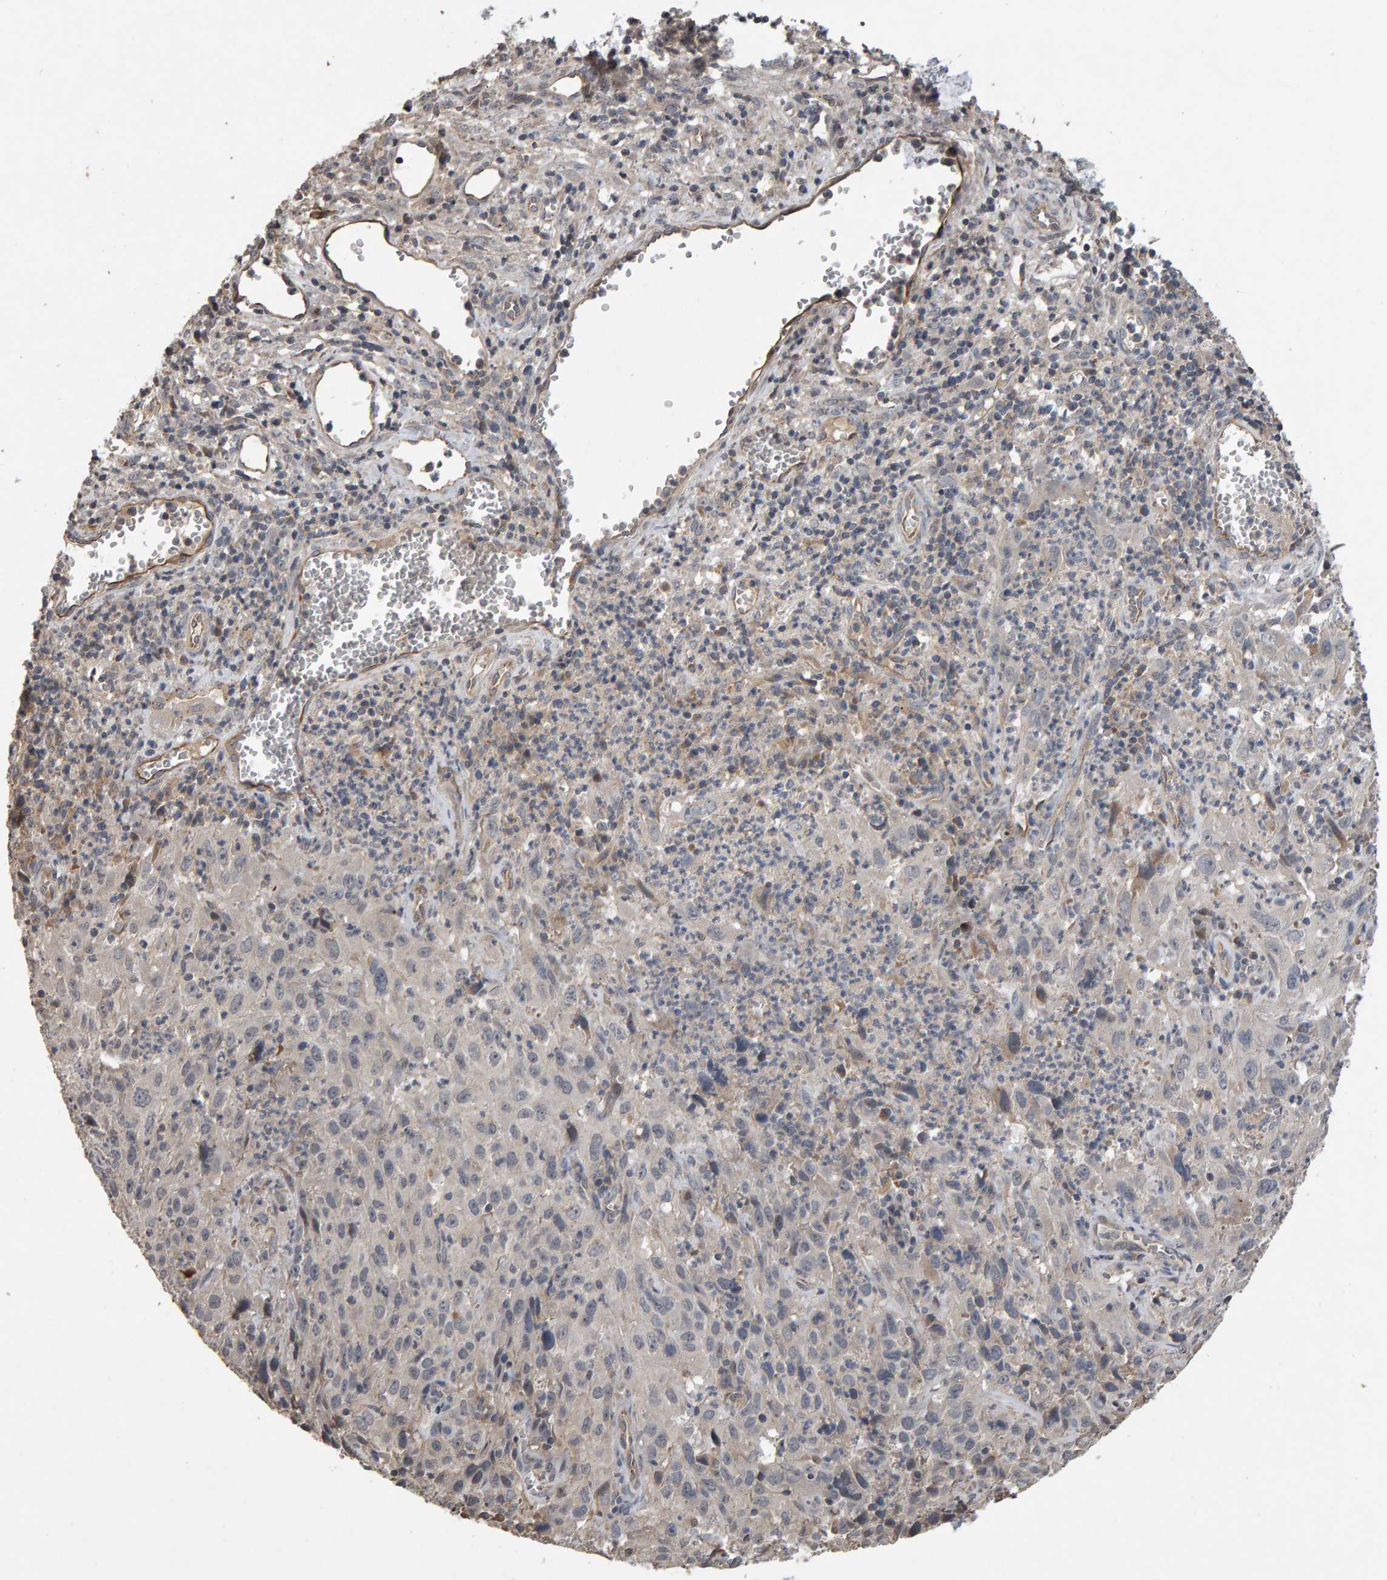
{"staining": {"intensity": "negative", "quantity": "none", "location": "none"}, "tissue": "cervical cancer", "cell_type": "Tumor cells", "image_type": "cancer", "snomed": [{"axis": "morphology", "description": "Squamous cell carcinoma, NOS"}, {"axis": "topography", "description": "Cervix"}], "caption": "Tumor cells show no significant protein staining in cervical cancer. The staining is performed using DAB brown chromogen with nuclei counter-stained in using hematoxylin.", "gene": "COASY", "patient": {"sex": "female", "age": 32}}